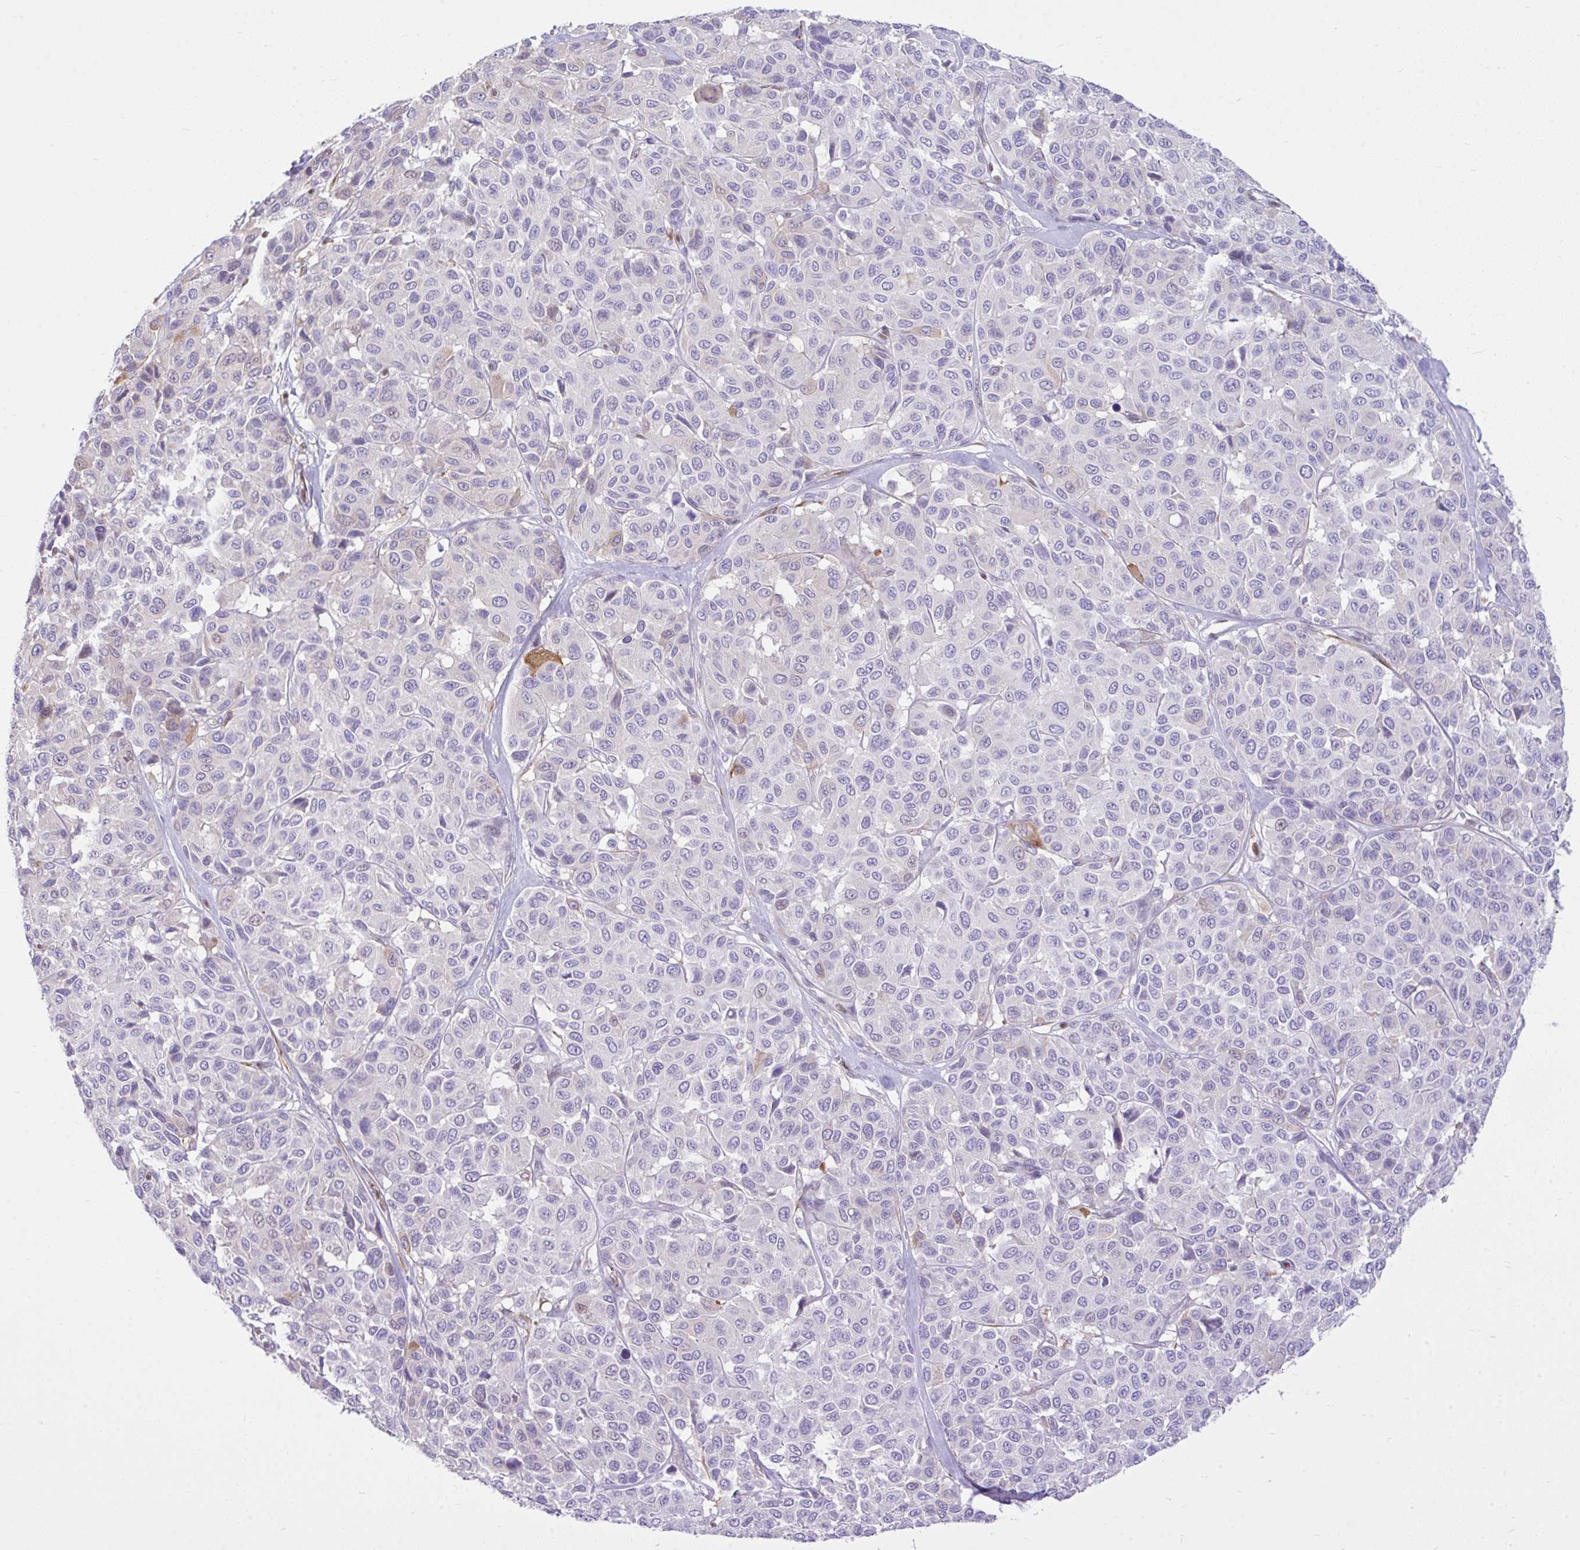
{"staining": {"intensity": "negative", "quantity": "none", "location": "none"}, "tissue": "melanoma", "cell_type": "Tumor cells", "image_type": "cancer", "snomed": [{"axis": "morphology", "description": "Malignant melanoma, NOS"}, {"axis": "topography", "description": "Skin"}], "caption": "The histopathology image demonstrates no staining of tumor cells in malignant melanoma.", "gene": "EEF1A2", "patient": {"sex": "female", "age": 66}}